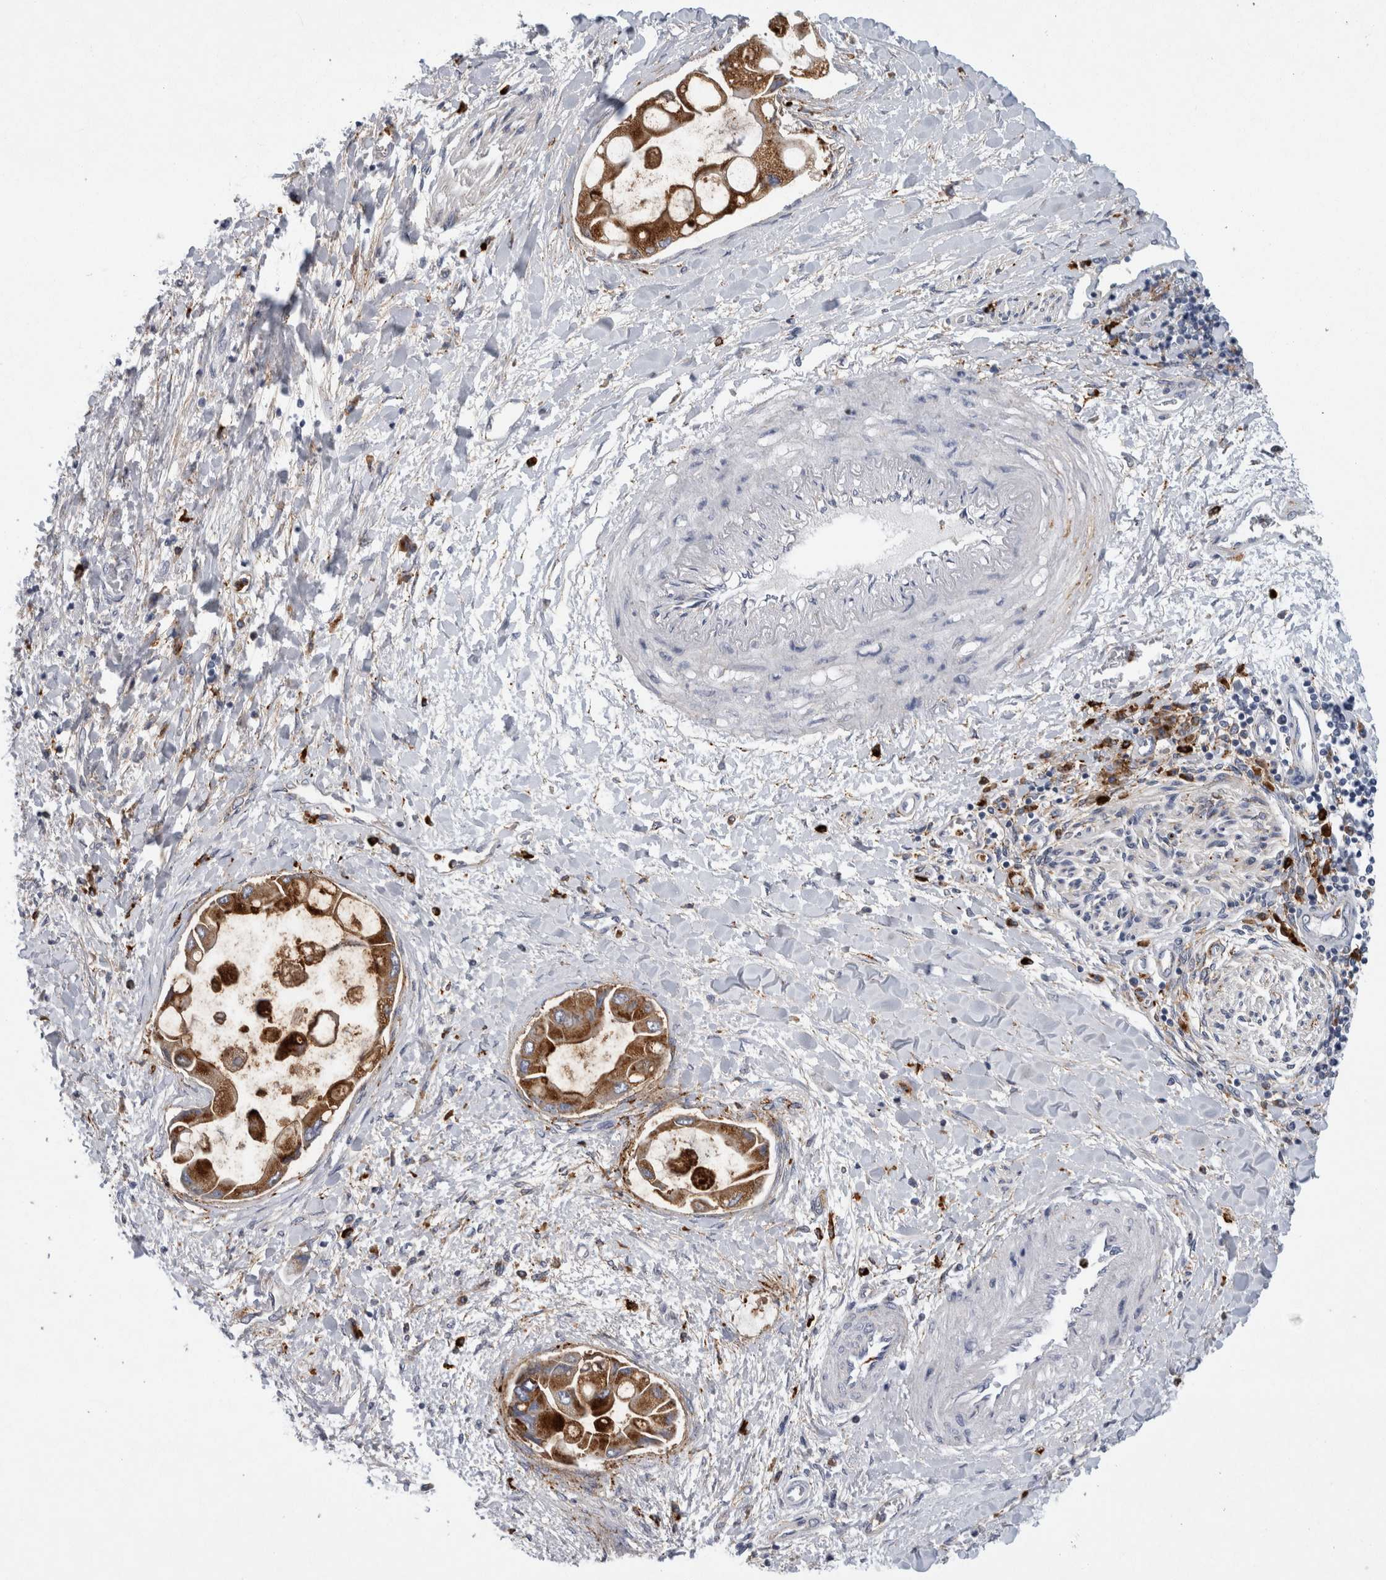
{"staining": {"intensity": "strong", "quantity": ">75%", "location": "cytoplasmic/membranous"}, "tissue": "liver cancer", "cell_type": "Tumor cells", "image_type": "cancer", "snomed": [{"axis": "morphology", "description": "Cholangiocarcinoma"}, {"axis": "topography", "description": "Liver"}], "caption": "DAB immunohistochemical staining of human liver cancer (cholangiocarcinoma) shows strong cytoplasmic/membranous protein staining in about >75% of tumor cells.", "gene": "CD63", "patient": {"sex": "male", "age": 50}}